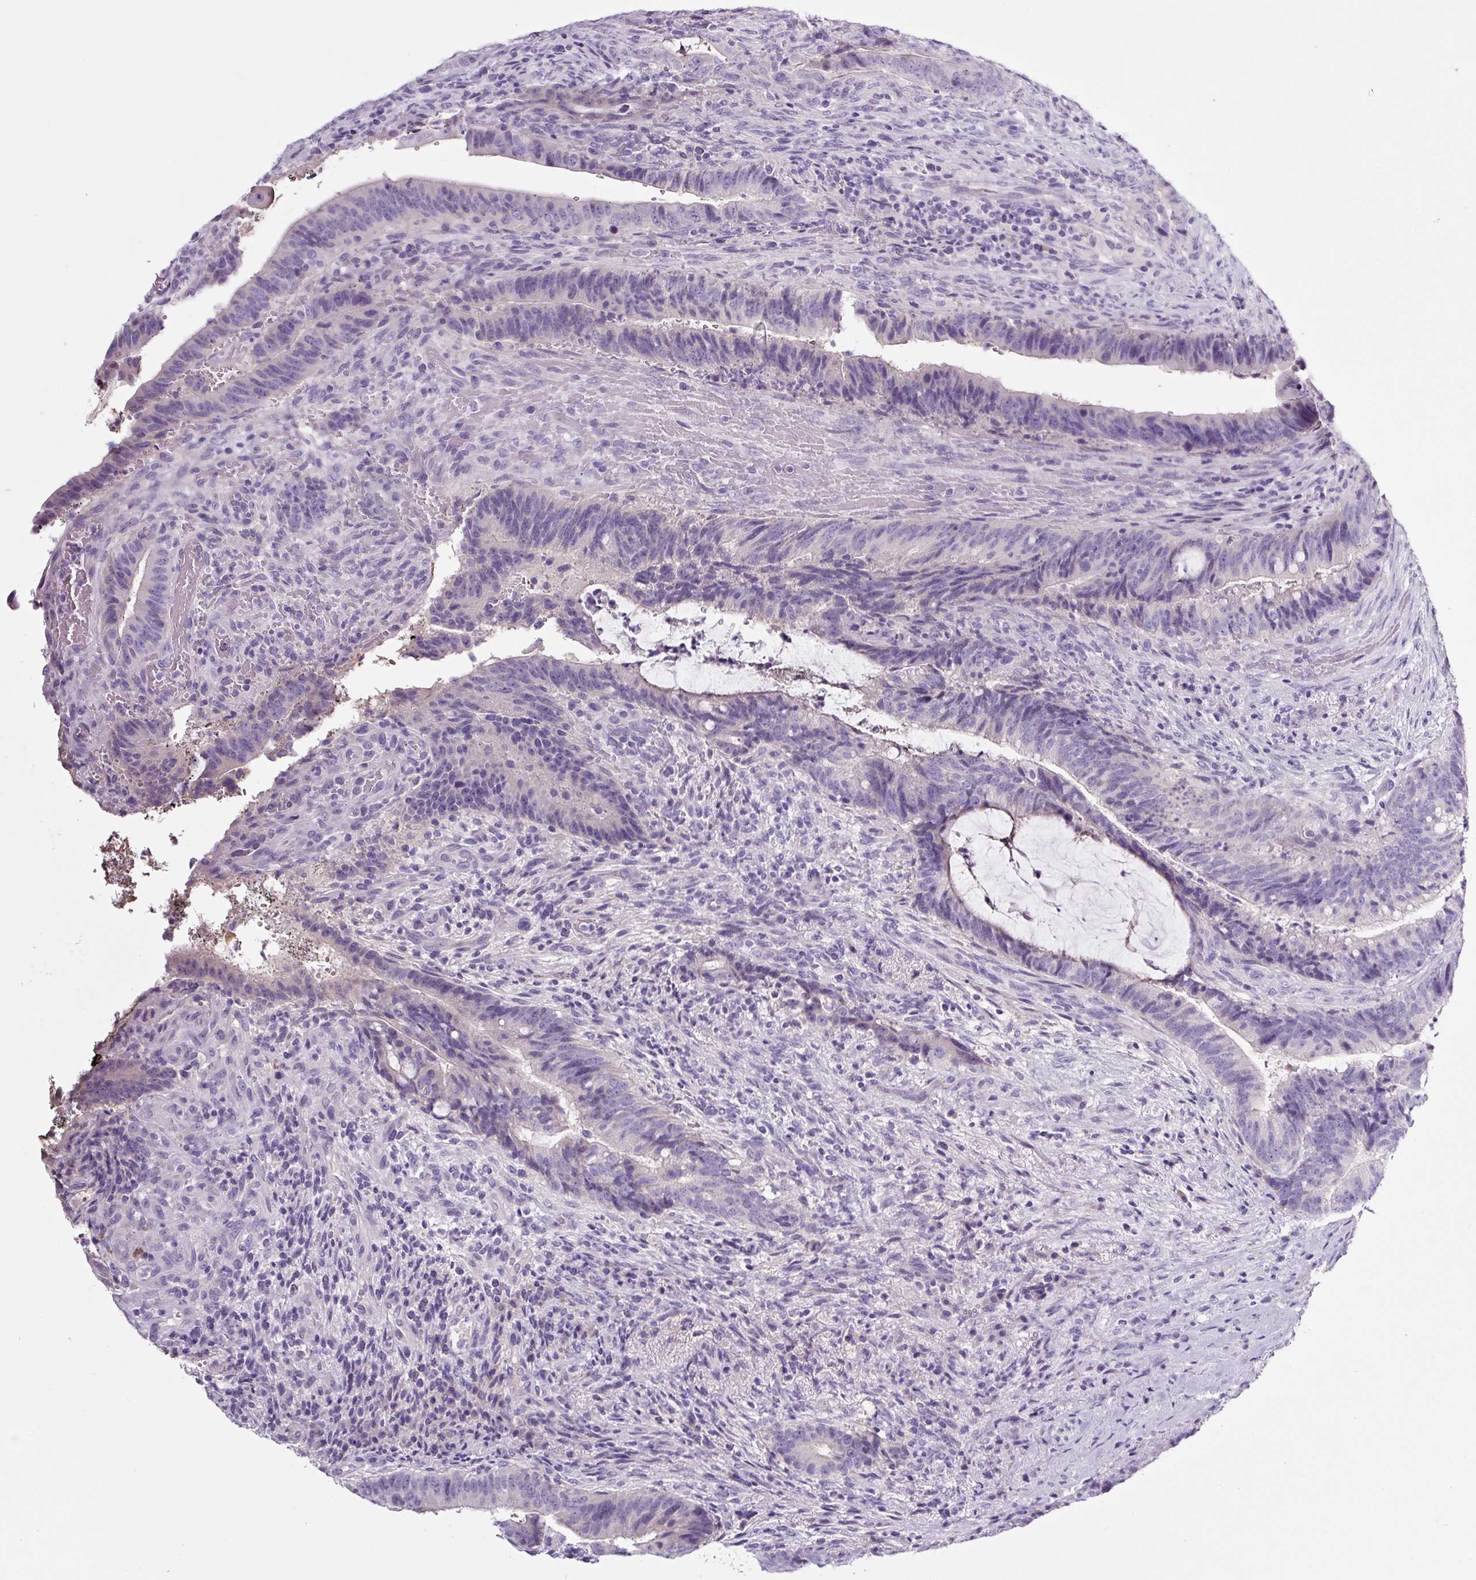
{"staining": {"intensity": "negative", "quantity": "none", "location": "none"}, "tissue": "colorectal cancer", "cell_type": "Tumor cells", "image_type": "cancer", "snomed": [{"axis": "morphology", "description": "Adenocarcinoma, NOS"}, {"axis": "topography", "description": "Colon"}], "caption": "Immunohistochemistry (IHC) of human adenocarcinoma (colorectal) shows no staining in tumor cells.", "gene": "SP8", "patient": {"sex": "female", "age": 43}}